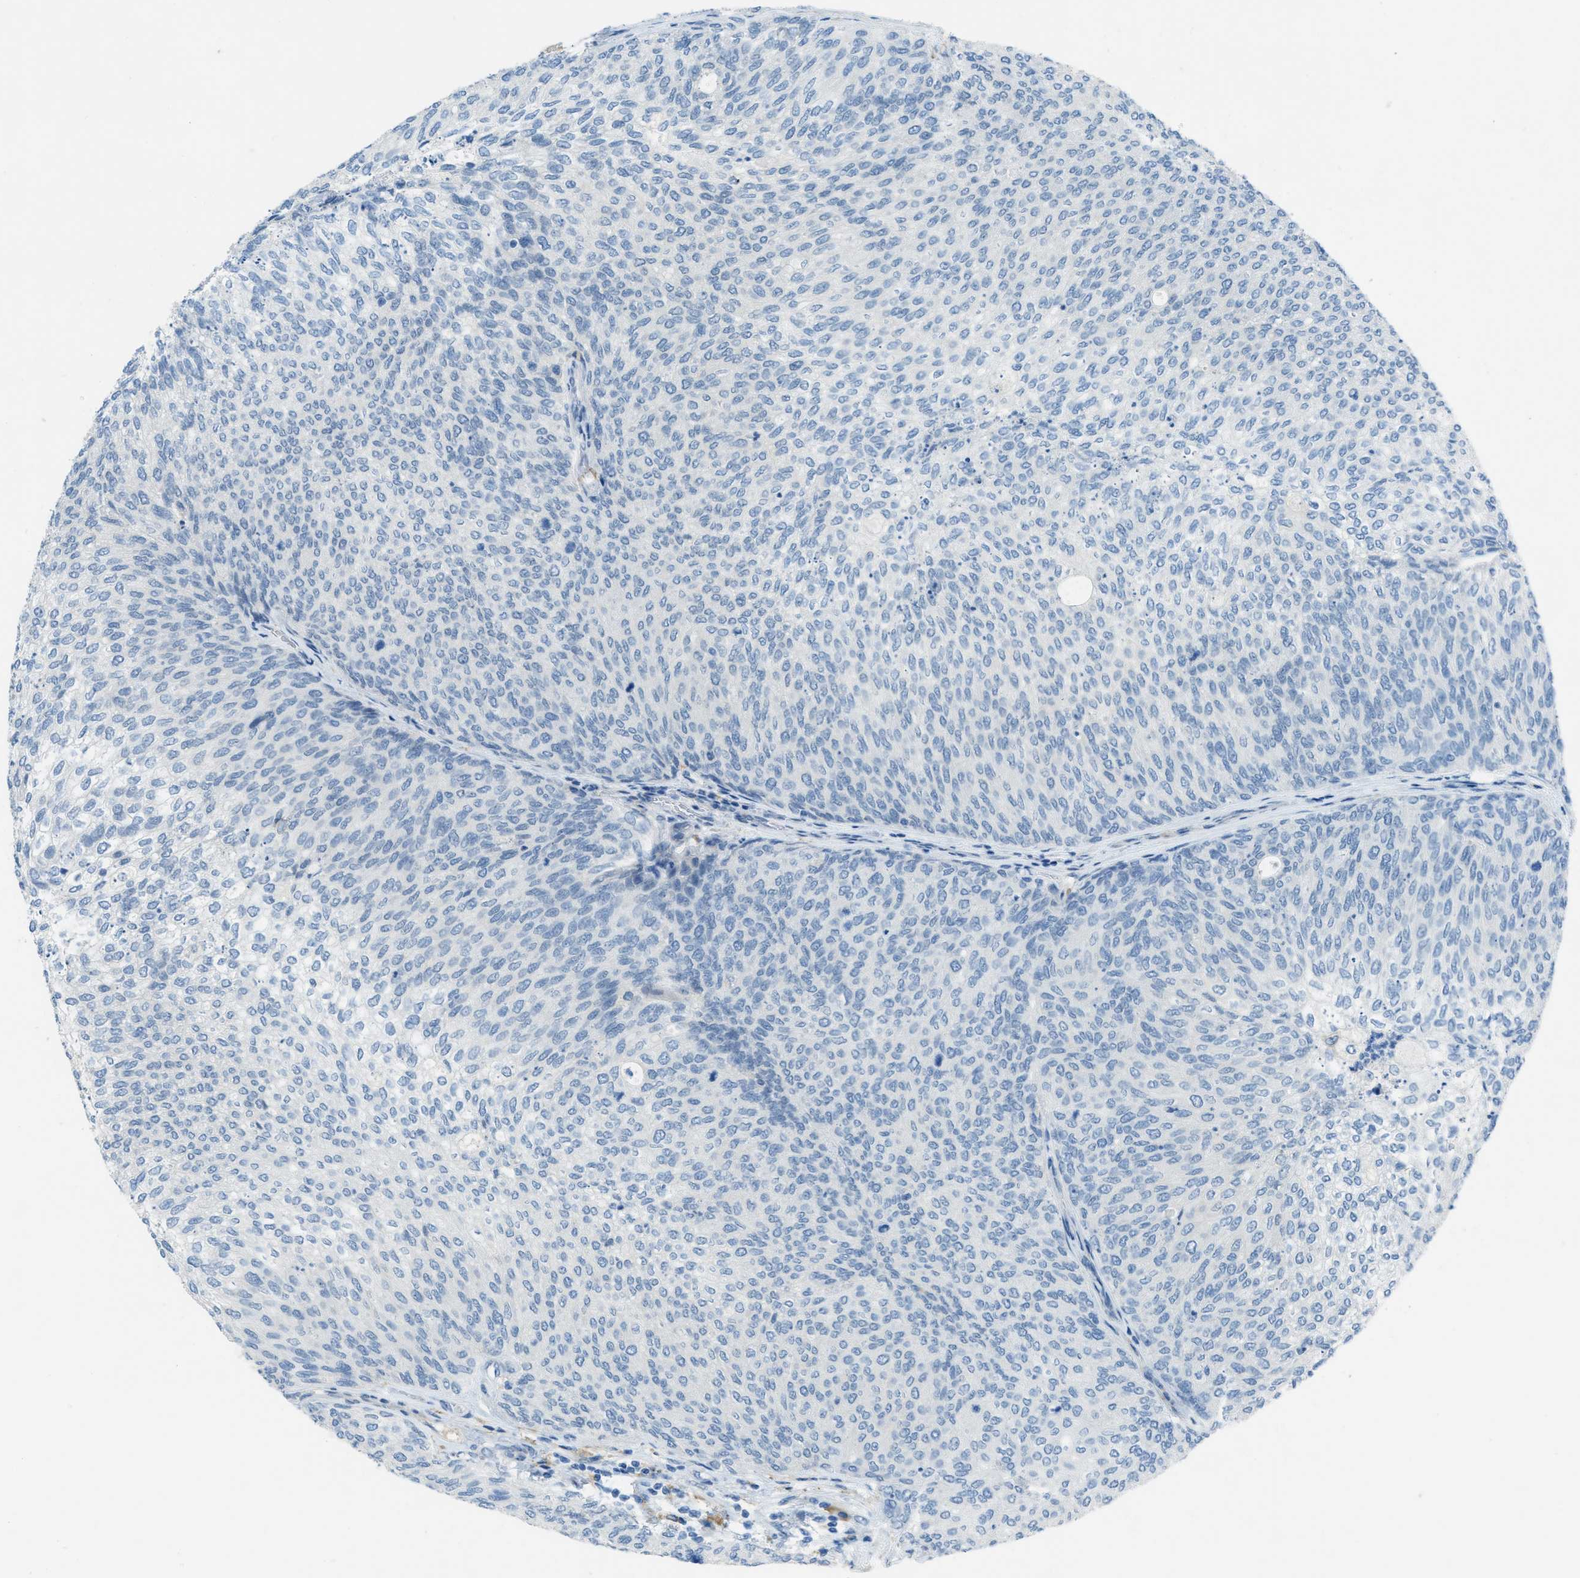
{"staining": {"intensity": "negative", "quantity": "none", "location": "none"}, "tissue": "urothelial cancer", "cell_type": "Tumor cells", "image_type": "cancer", "snomed": [{"axis": "morphology", "description": "Urothelial carcinoma, Low grade"}, {"axis": "topography", "description": "Urinary bladder"}], "caption": "Protein analysis of urothelial cancer exhibits no significant positivity in tumor cells.", "gene": "KLHL8", "patient": {"sex": "female", "age": 79}}